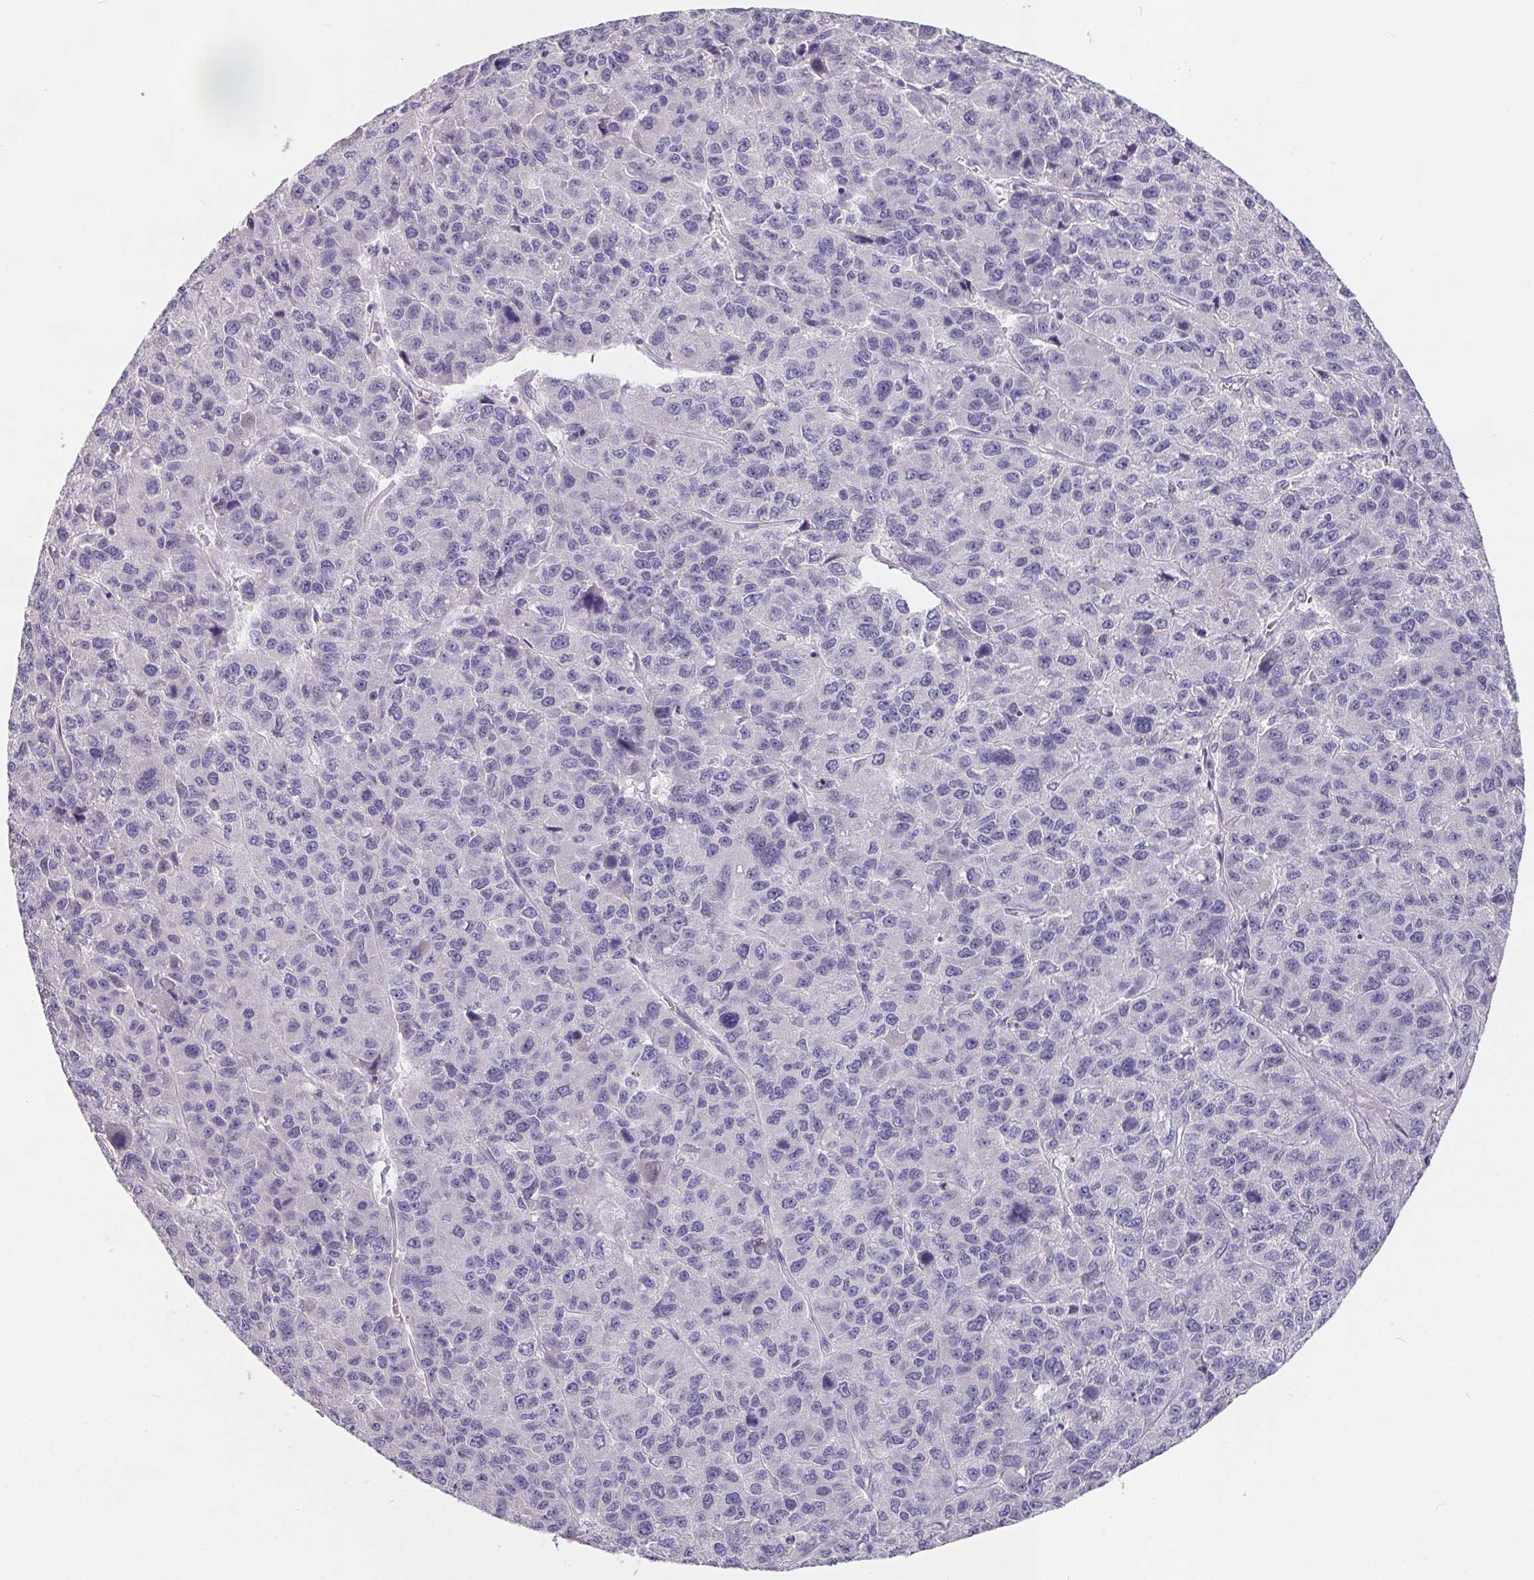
{"staining": {"intensity": "negative", "quantity": "none", "location": "none"}, "tissue": "liver cancer", "cell_type": "Tumor cells", "image_type": "cancer", "snomed": [{"axis": "morphology", "description": "Carcinoma, Hepatocellular, NOS"}, {"axis": "topography", "description": "Liver"}], "caption": "This is a micrograph of immunohistochemistry (IHC) staining of liver cancer, which shows no staining in tumor cells.", "gene": "FDX1", "patient": {"sex": "male", "age": 69}}